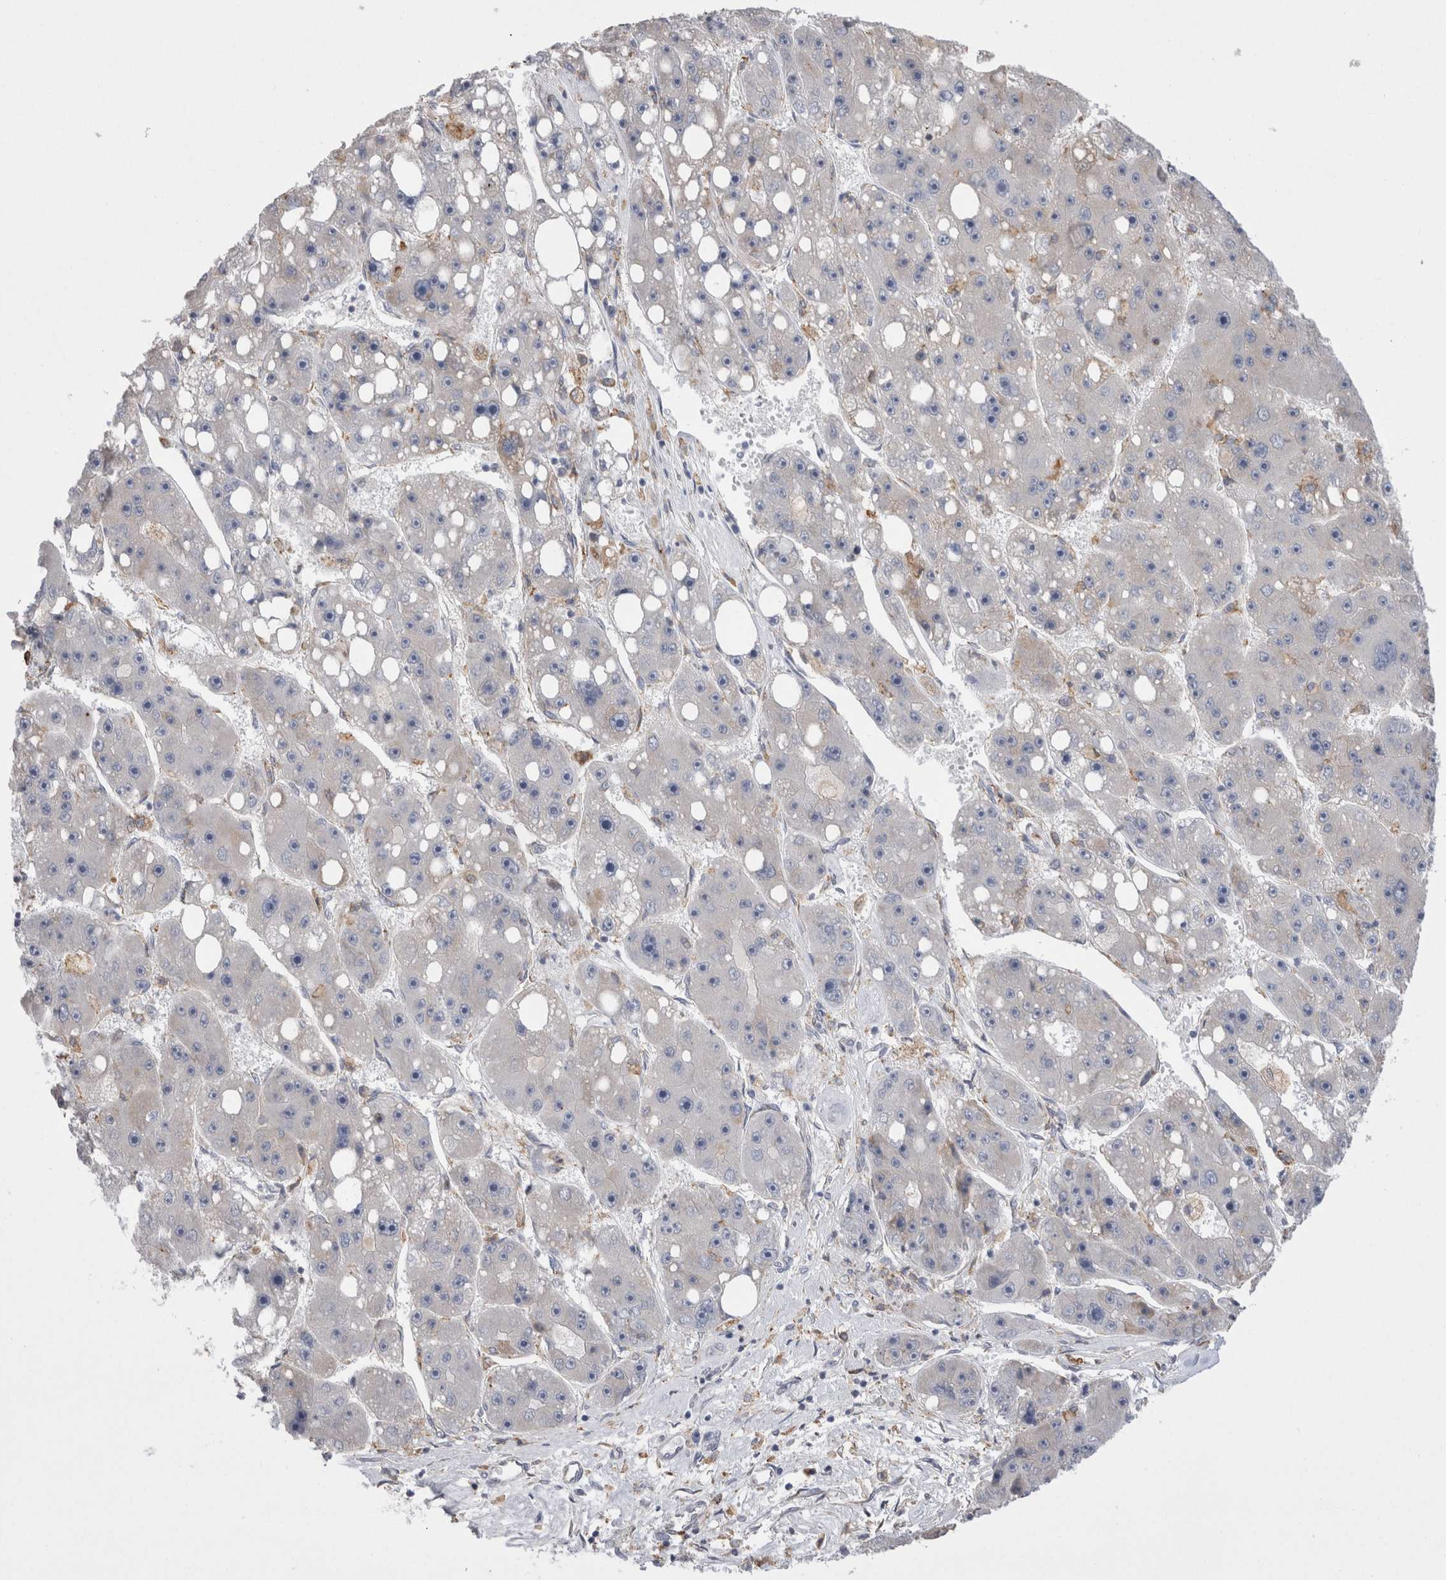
{"staining": {"intensity": "weak", "quantity": "<25%", "location": "cytoplasmic/membranous"}, "tissue": "liver cancer", "cell_type": "Tumor cells", "image_type": "cancer", "snomed": [{"axis": "morphology", "description": "Carcinoma, Hepatocellular, NOS"}, {"axis": "topography", "description": "Liver"}], "caption": "Immunohistochemistry of liver cancer (hepatocellular carcinoma) demonstrates no expression in tumor cells.", "gene": "ZNF341", "patient": {"sex": "female", "age": 61}}